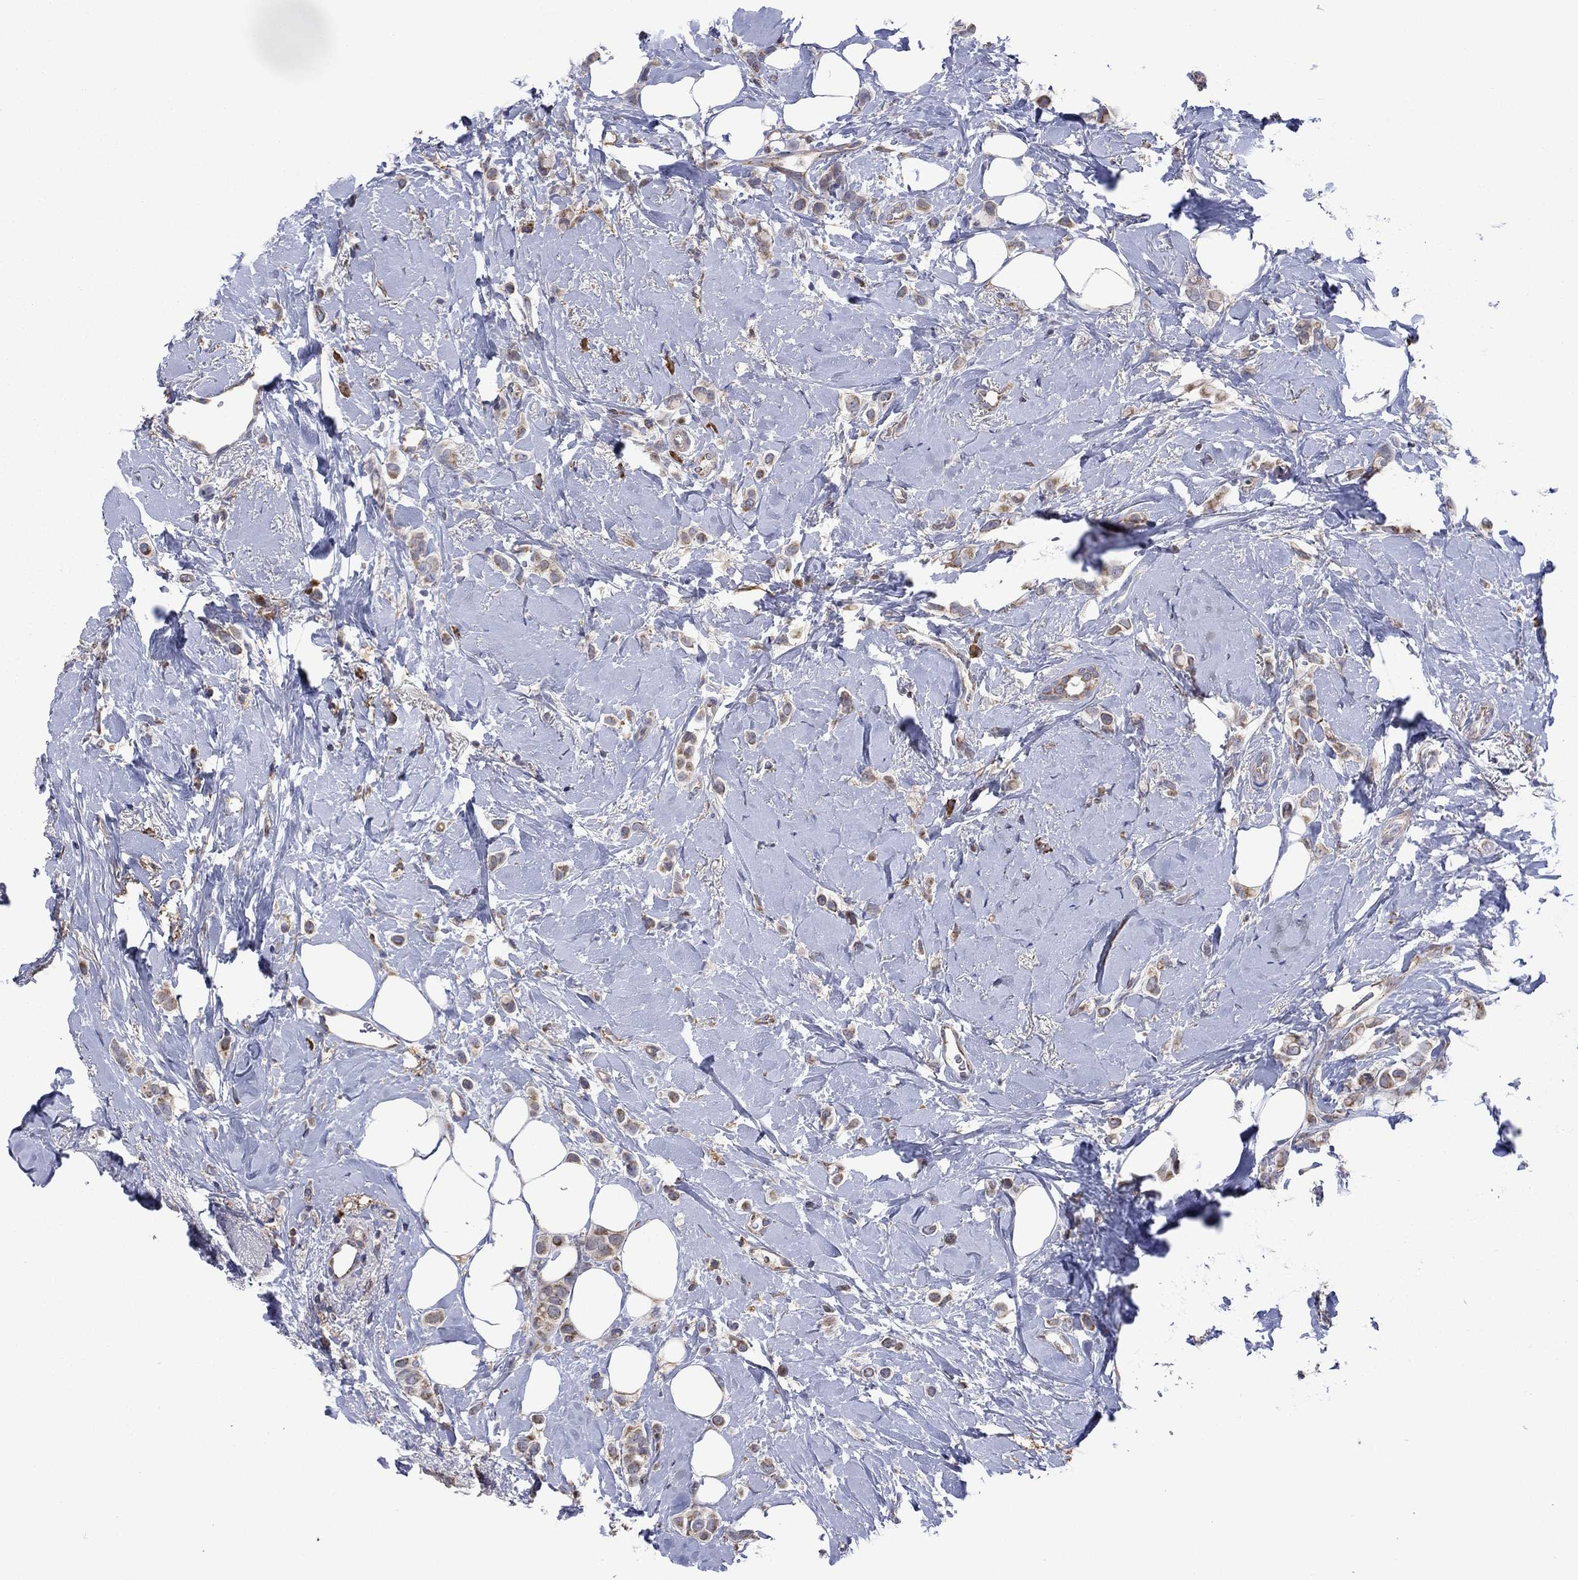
{"staining": {"intensity": "moderate", "quantity": "25%-75%", "location": "cytoplasmic/membranous"}, "tissue": "breast cancer", "cell_type": "Tumor cells", "image_type": "cancer", "snomed": [{"axis": "morphology", "description": "Lobular carcinoma"}, {"axis": "topography", "description": "Breast"}], "caption": "The histopathology image shows immunohistochemical staining of breast lobular carcinoma. There is moderate cytoplasmic/membranous staining is present in approximately 25%-75% of tumor cells.", "gene": "FURIN", "patient": {"sex": "female", "age": 66}}